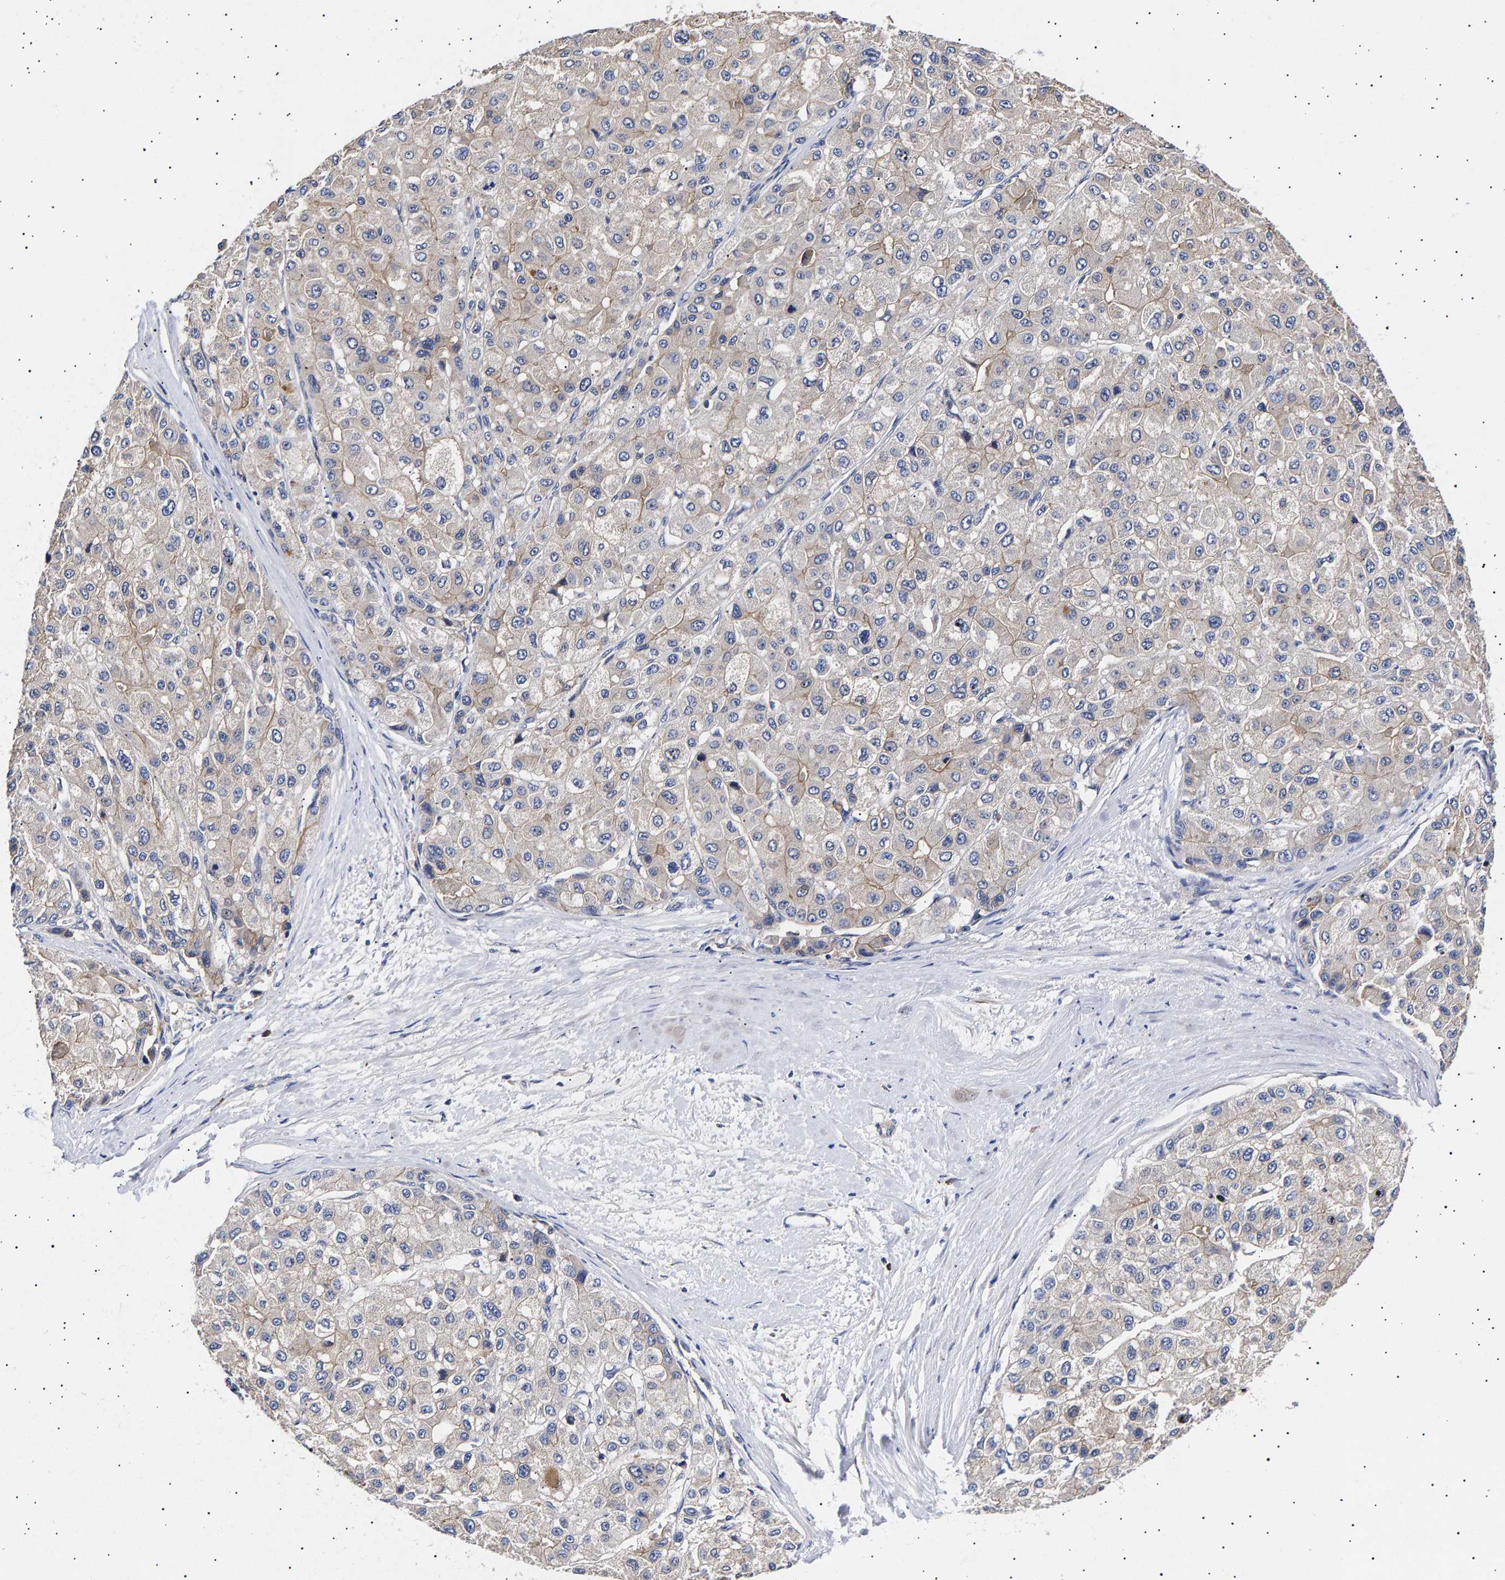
{"staining": {"intensity": "weak", "quantity": "25%-75%", "location": "cytoplasmic/membranous"}, "tissue": "liver cancer", "cell_type": "Tumor cells", "image_type": "cancer", "snomed": [{"axis": "morphology", "description": "Carcinoma, Hepatocellular, NOS"}, {"axis": "topography", "description": "Liver"}], "caption": "Immunohistochemical staining of human liver cancer (hepatocellular carcinoma) exhibits low levels of weak cytoplasmic/membranous expression in approximately 25%-75% of tumor cells.", "gene": "ANKRD40", "patient": {"sex": "male", "age": 80}}